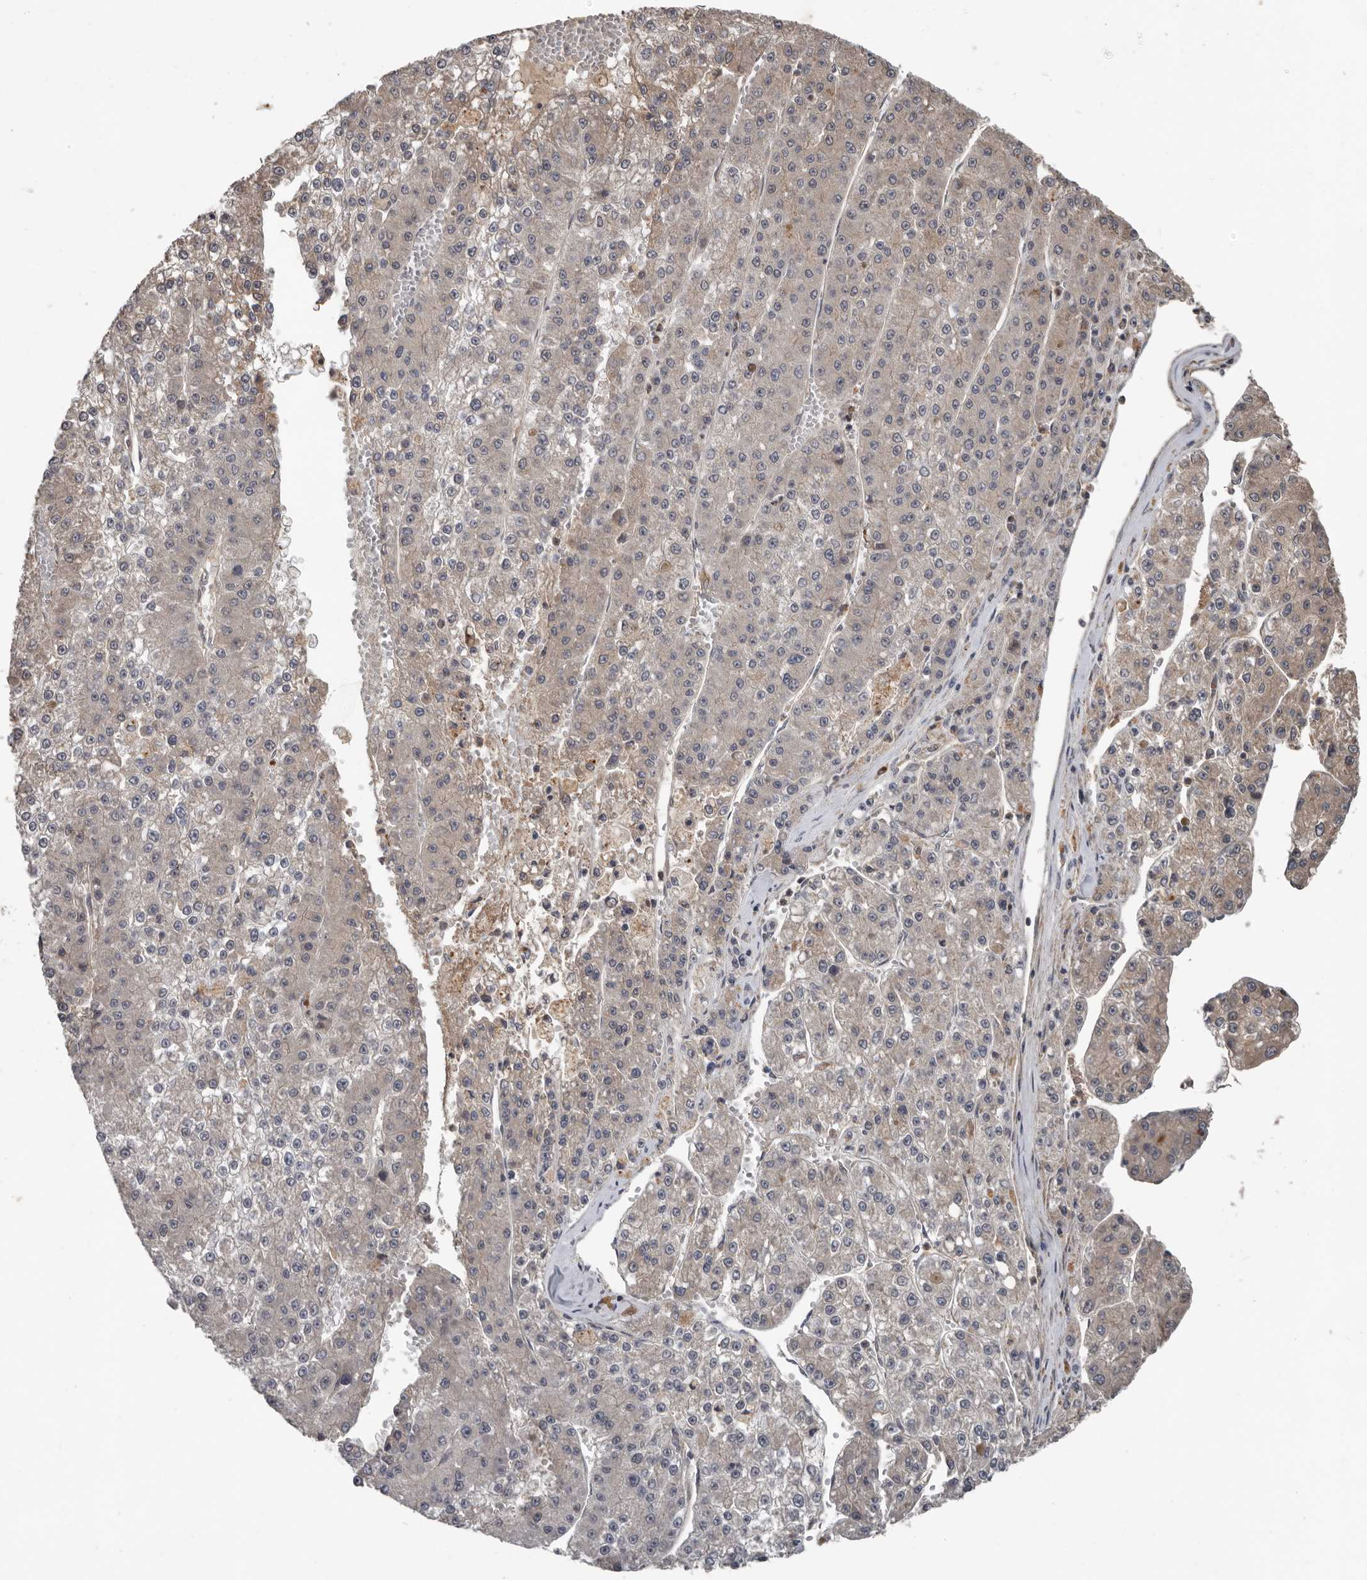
{"staining": {"intensity": "weak", "quantity": "<25%", "location": "cytoplasmic/membranous"}, "tissue": "liver cancer", "cell_type": "Tumor cells", "image_type": "cancer", "snomed": [{"axis": "morphology", "description": "Carcinoma, Hepatocellular, NOS"}, {"axis": "topography", "description": "Liver"}], "caption": "Liver hepatocellular carcinoma was stained to show a protein in brown. There is no significant positivity in tumor cells.", "gene": "DNAJB4", "patient": {"sex": "female", "age": 73}}